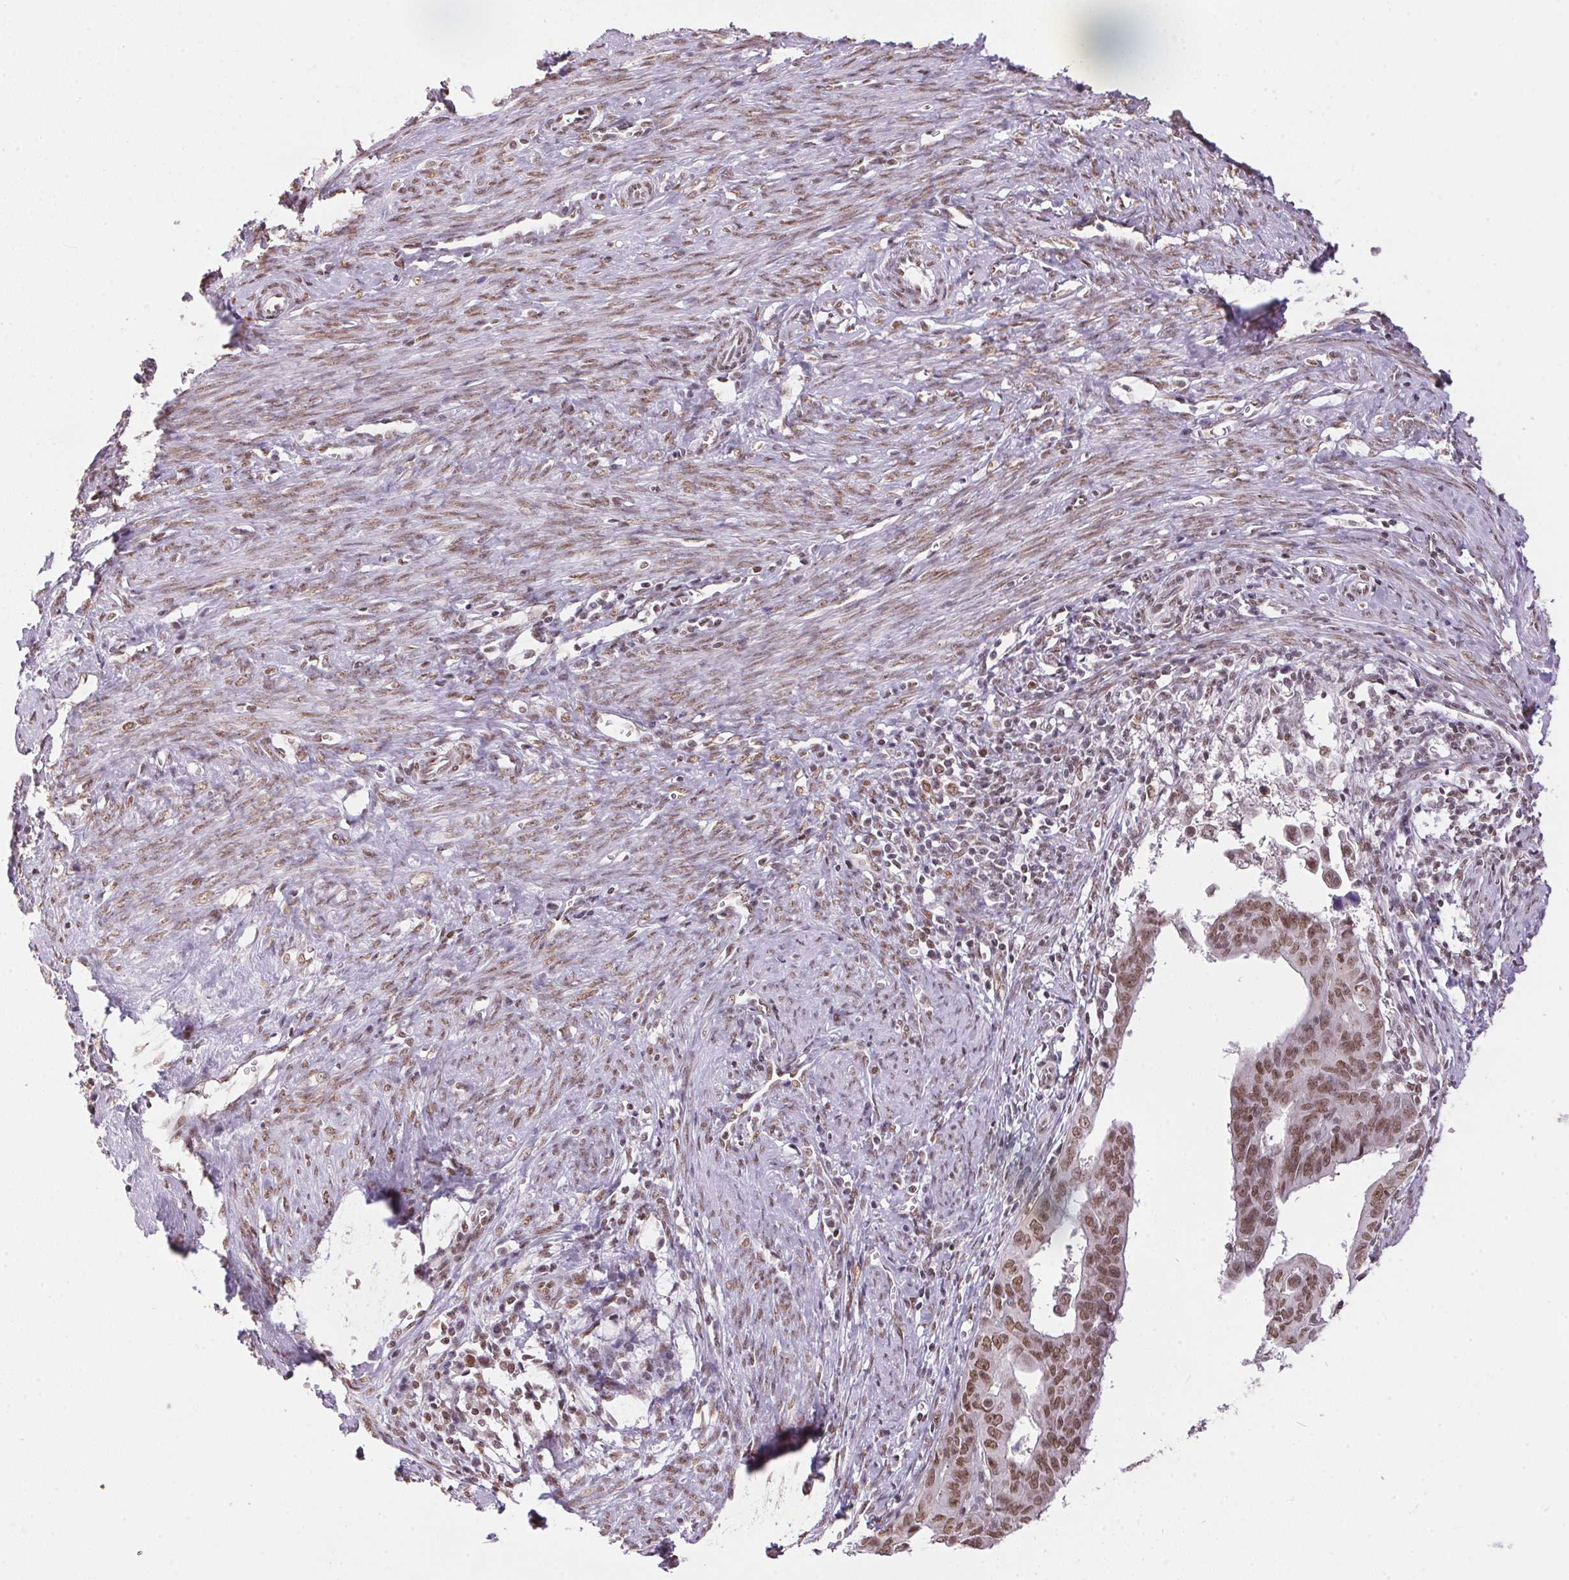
{"staining": {"intensity": "moderate", "quantity": ">75%", "location": "nuclear"}, "tissue": "endometrial cancer", "cell_type": "Tumor cells", "image_type": "cancer", "snomed": [{"axis": "morphology", "description": "Adenocarcinoma, NOS"}, {"axis": "topography", "description": "Endometrium"}], "caption": "Brown immunohistochemical staining in endometrial adenocarcinoma shows moderate nuclear staining in about >75% of tumor cells.", "gene": "NFE2L1", "patient": {"sex": "female", "age": 65}}